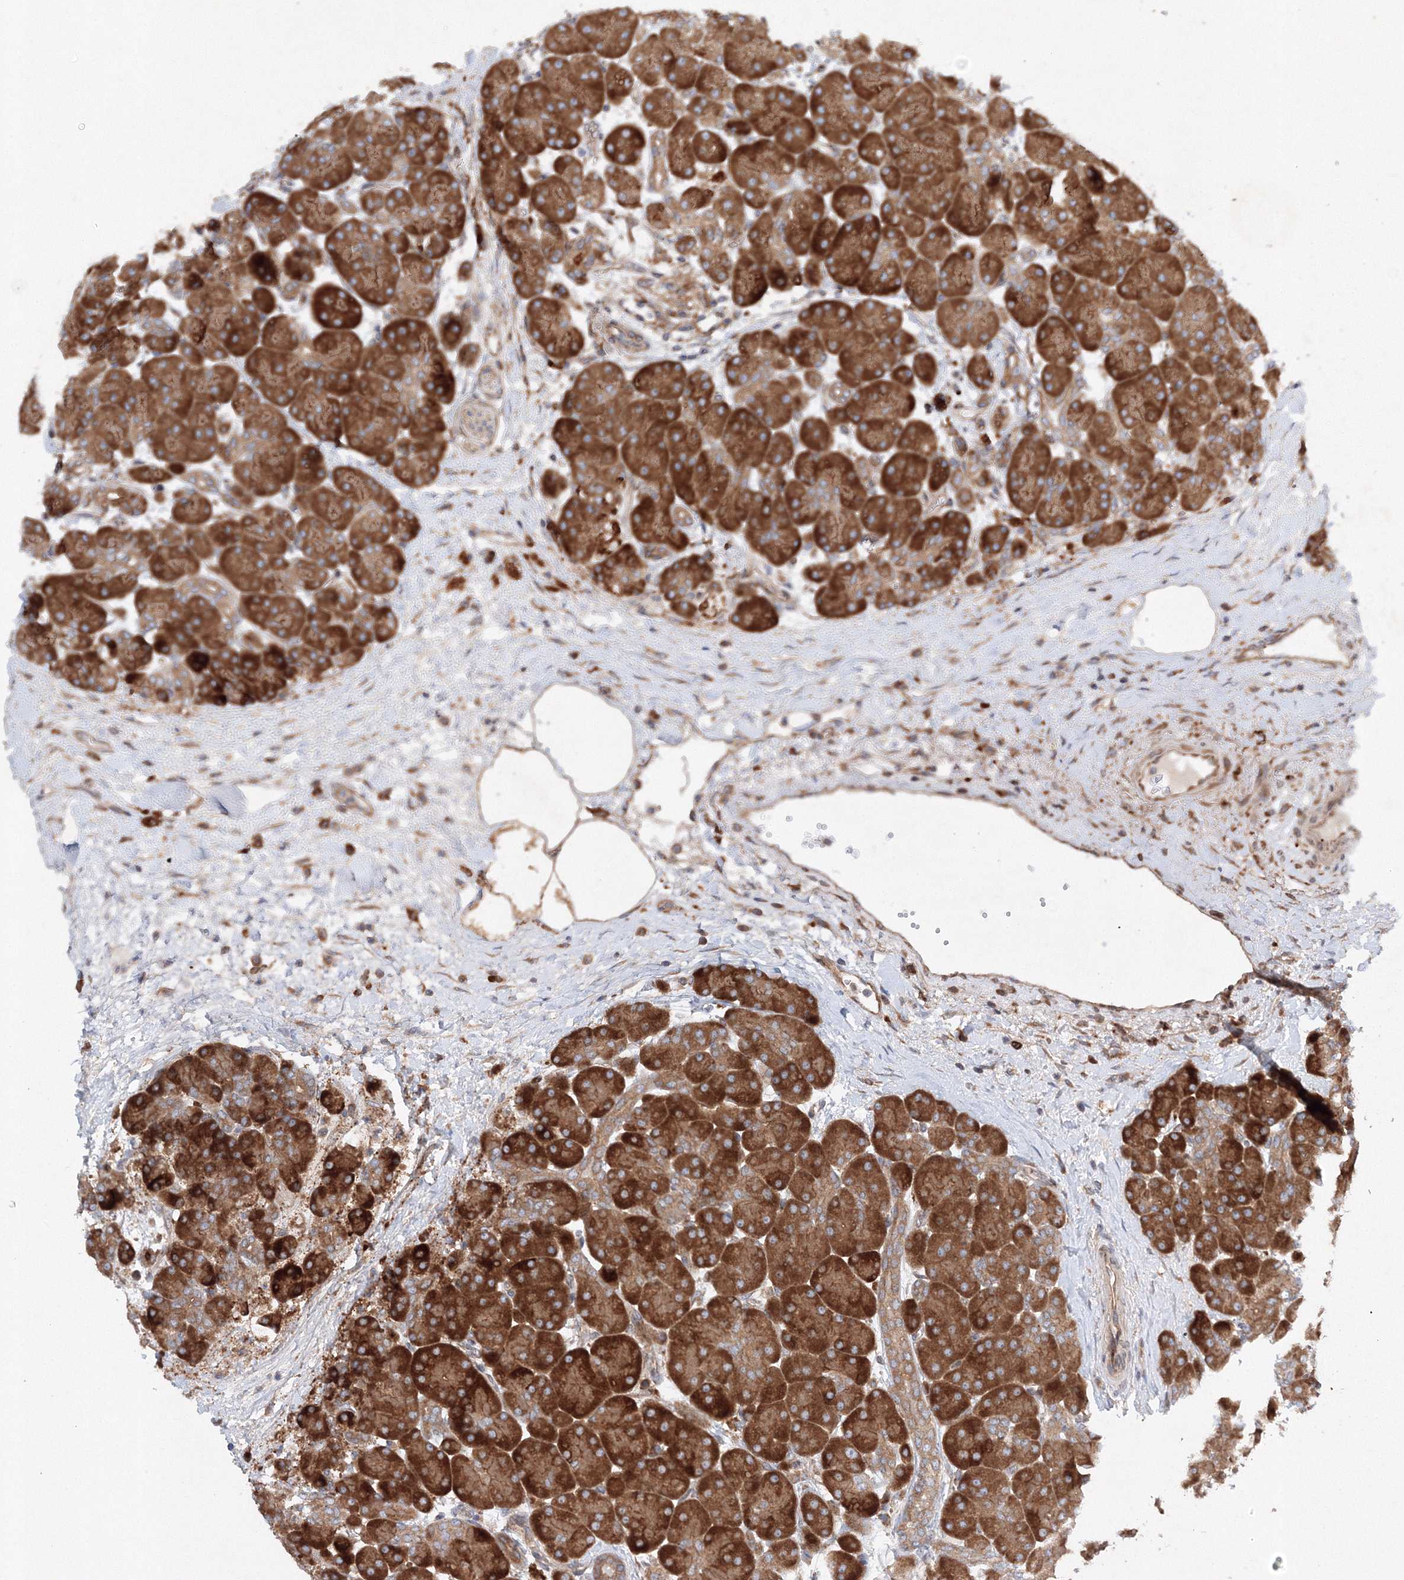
{"staining": {"intensity": "strong", "quantity": ">75%", "location": "cytoplasmic/membranous"}, "tissue": "pancreas", "cell_type": "Exocrine glandular cells", "image_type": "normal", "snomed": [{"axis": "morphology", "description": "Normal tissue, NOS"}, {"axis": "topography", "description": "Pancreas"}], "caption": "Protein staining of normal pancreas displays strong cytoplasmic/membranous positivity in about >75% of exocrine glandular cells. The protein of interest is shown in brown color, while the nuclei are stained blue.", "gene": "SLC36A1", "patient": {"sex": "male", "age": 66}}